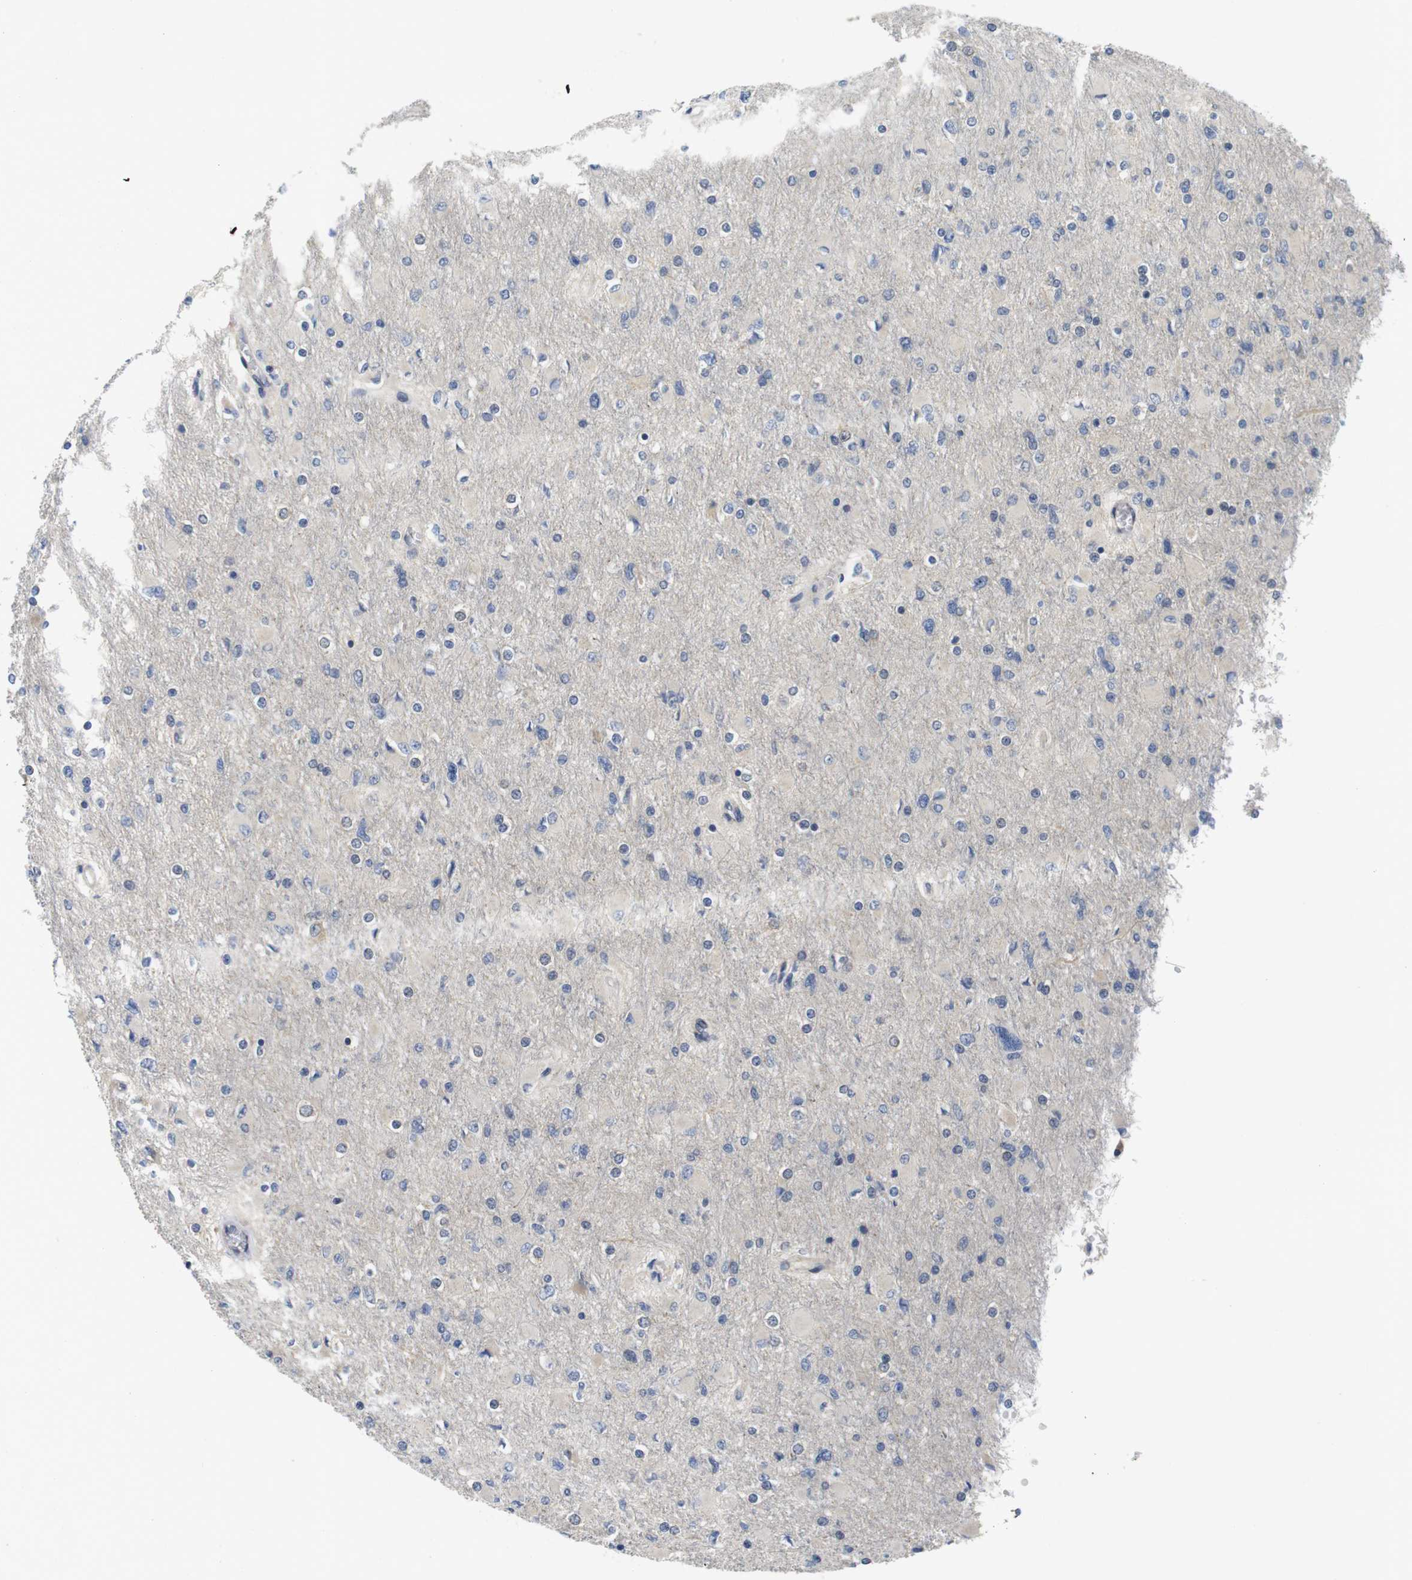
{"staining": {"intensity": "negative", "quantity": "none", "location": "none"}, "tissue": "glioma", "cell_type": "Tumor cells", "image_type": "cancer", "snomed": [{"axis": "morphology", "description": "Glioma, malignant, High grade"}, {"axis": "topography", "description": "Cerebral cortex"}], "caption": "Immunohistochemistry (IHC) micrograph of human glioma stained for a protein (brown), which shows no staining in tumor cells.", "gene": "FNTA", "patient": {"sex": "female", "age": 36}}